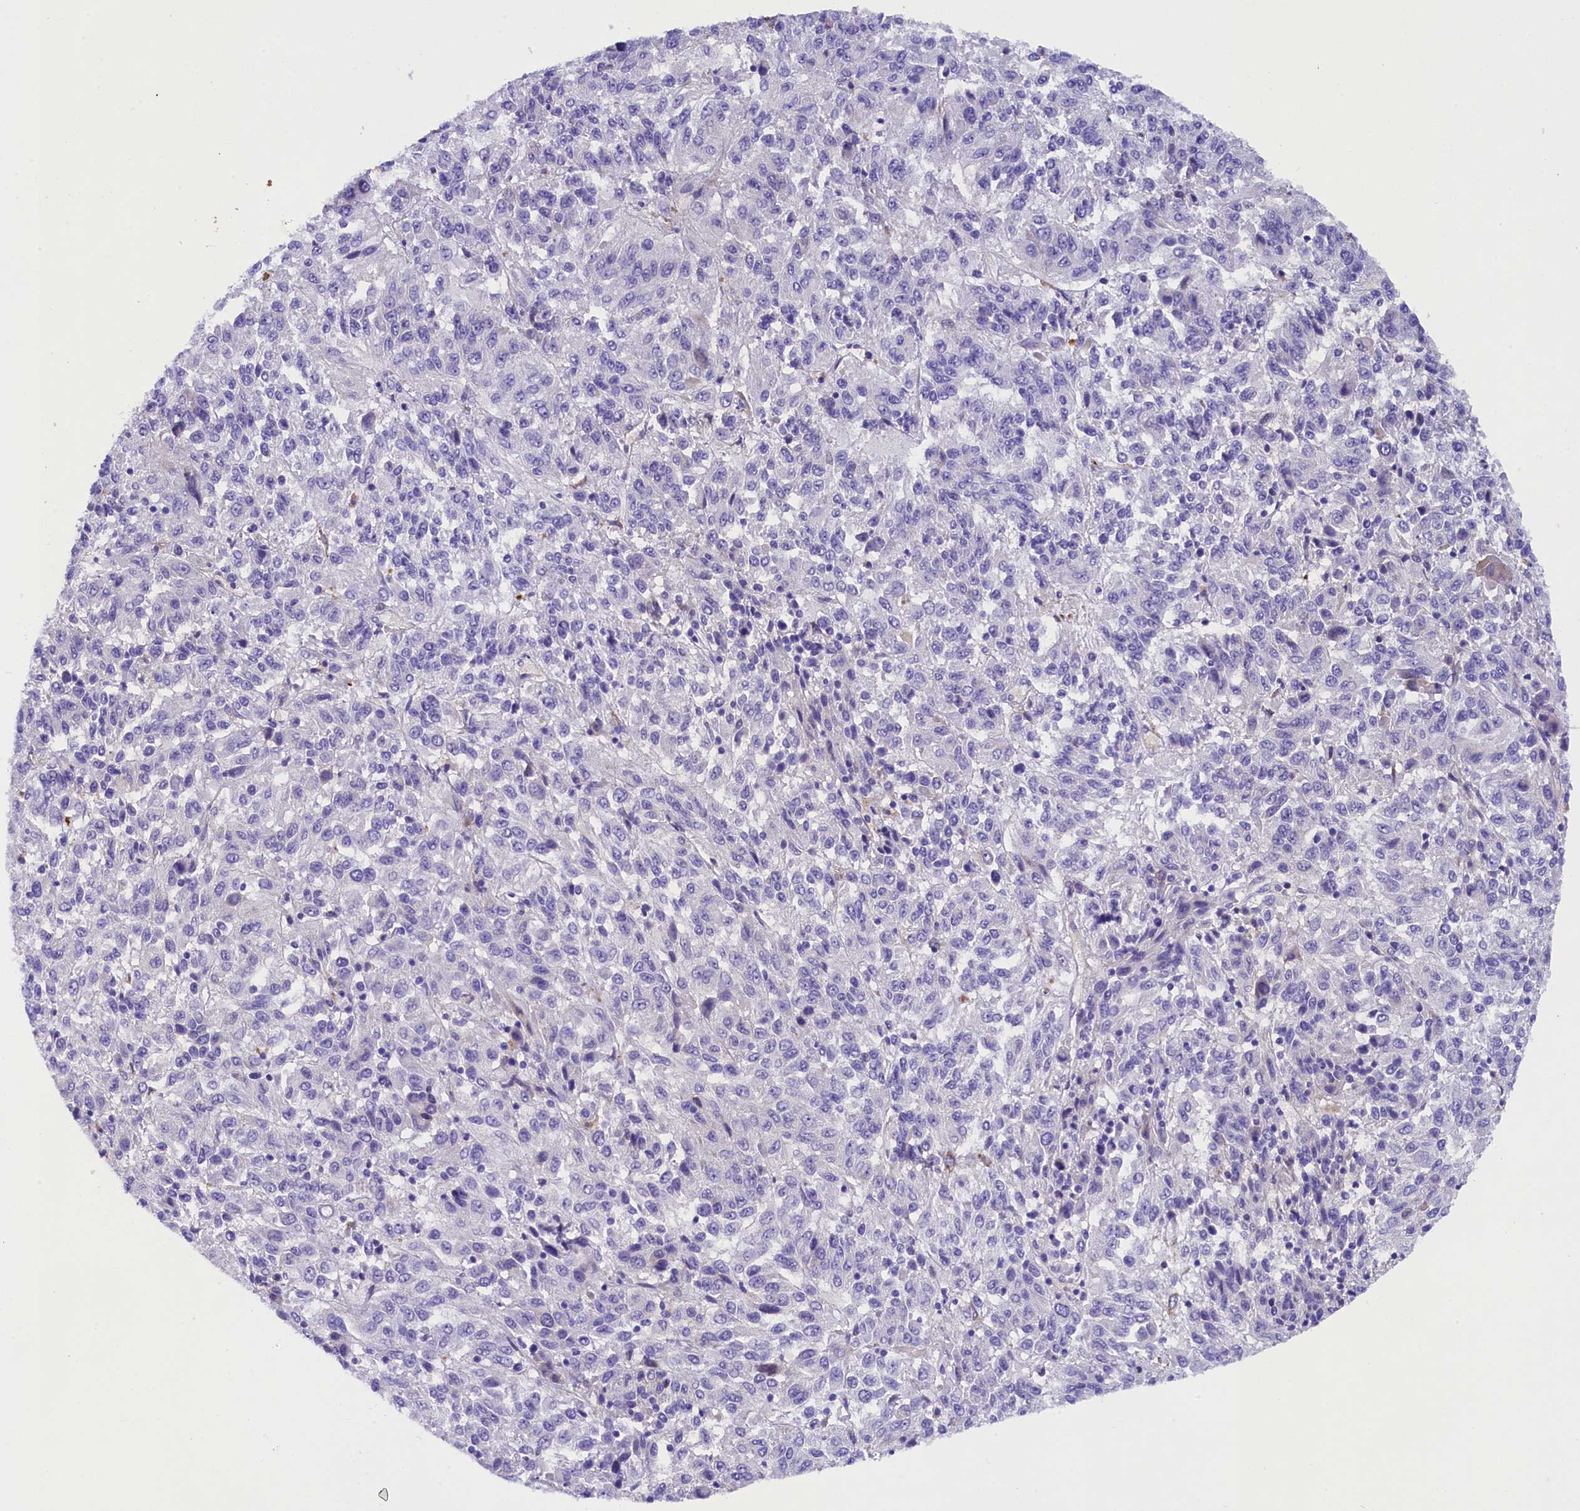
{"staining": {"intensity": "negative", "quantity": "none", "location": "none"}, "tissue": "melanoma", "cell_type": "Tumor cells", "image_type": "cancer", "snomed": [{"axis": "morphology", "description": "Malignant melanoma, Metastatic site"}, {"axis": "topography", "description": "Lung"}], "caption": "Immunohistochemistry histopathology image of melanoma stained for a protein (brown), which reveals no expression in tumor cells.", "gene": "SOD3", "patient": {"sex": "male", "age": 64}}